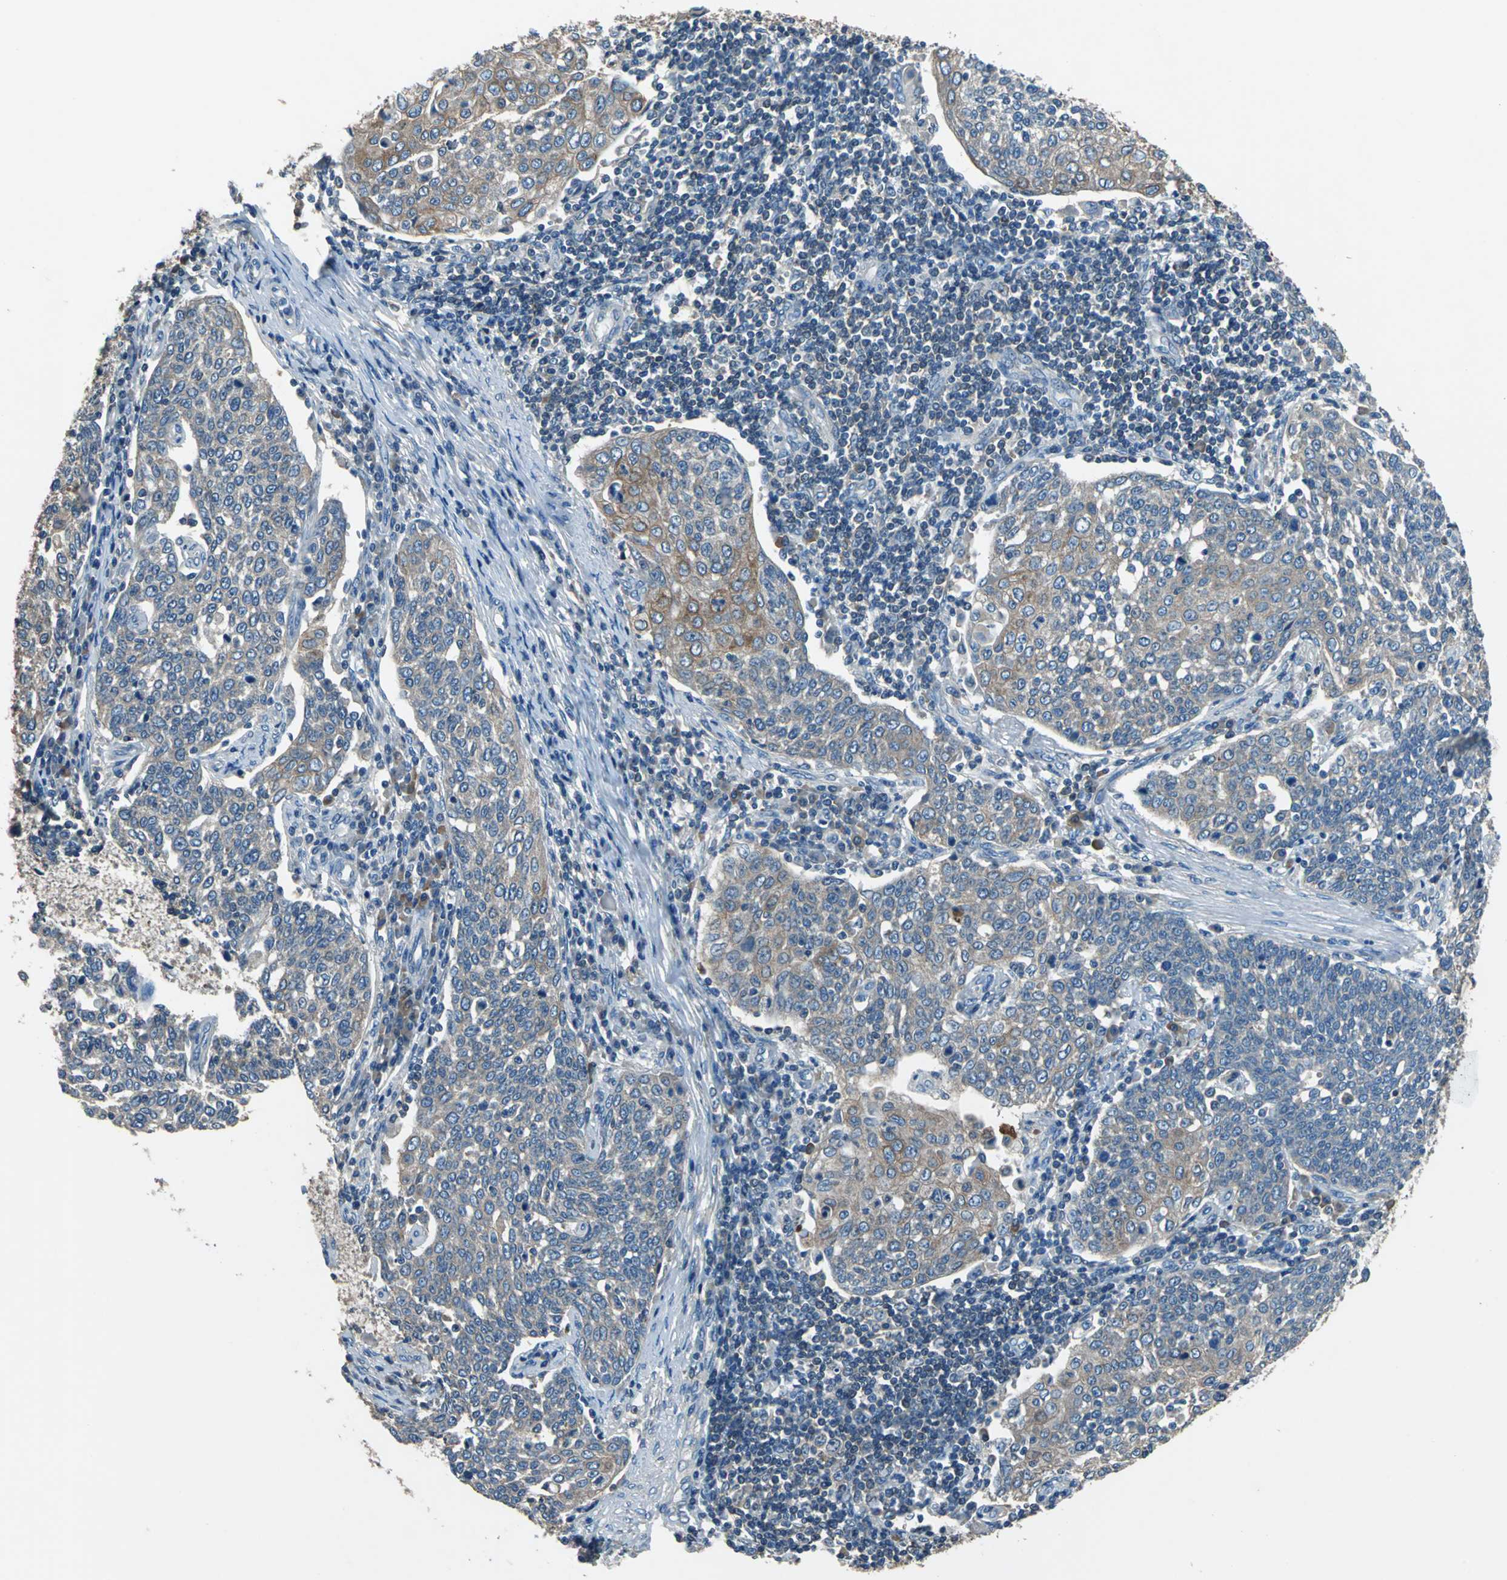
{"staining": {"intensity": "weak", "quantity": "25%-75%", "location": "cytoplasmic/membranous"}, "tissue": "cervical cancer", "cell_type": "Tumor cells", "image_type": "cancer", "snomed": [{"axis": "morphology", "description": "Squamous cell carcinoma, NOS"}, {"axis": "topography", "description": "Cervix"}], "caption": "Human squamous cell carcinoma (cervical) stained with a protein marker reveals weak staining in tumor cells.", "gene": "PRKCA", "patient": {"sex": "female", "age": 34}}